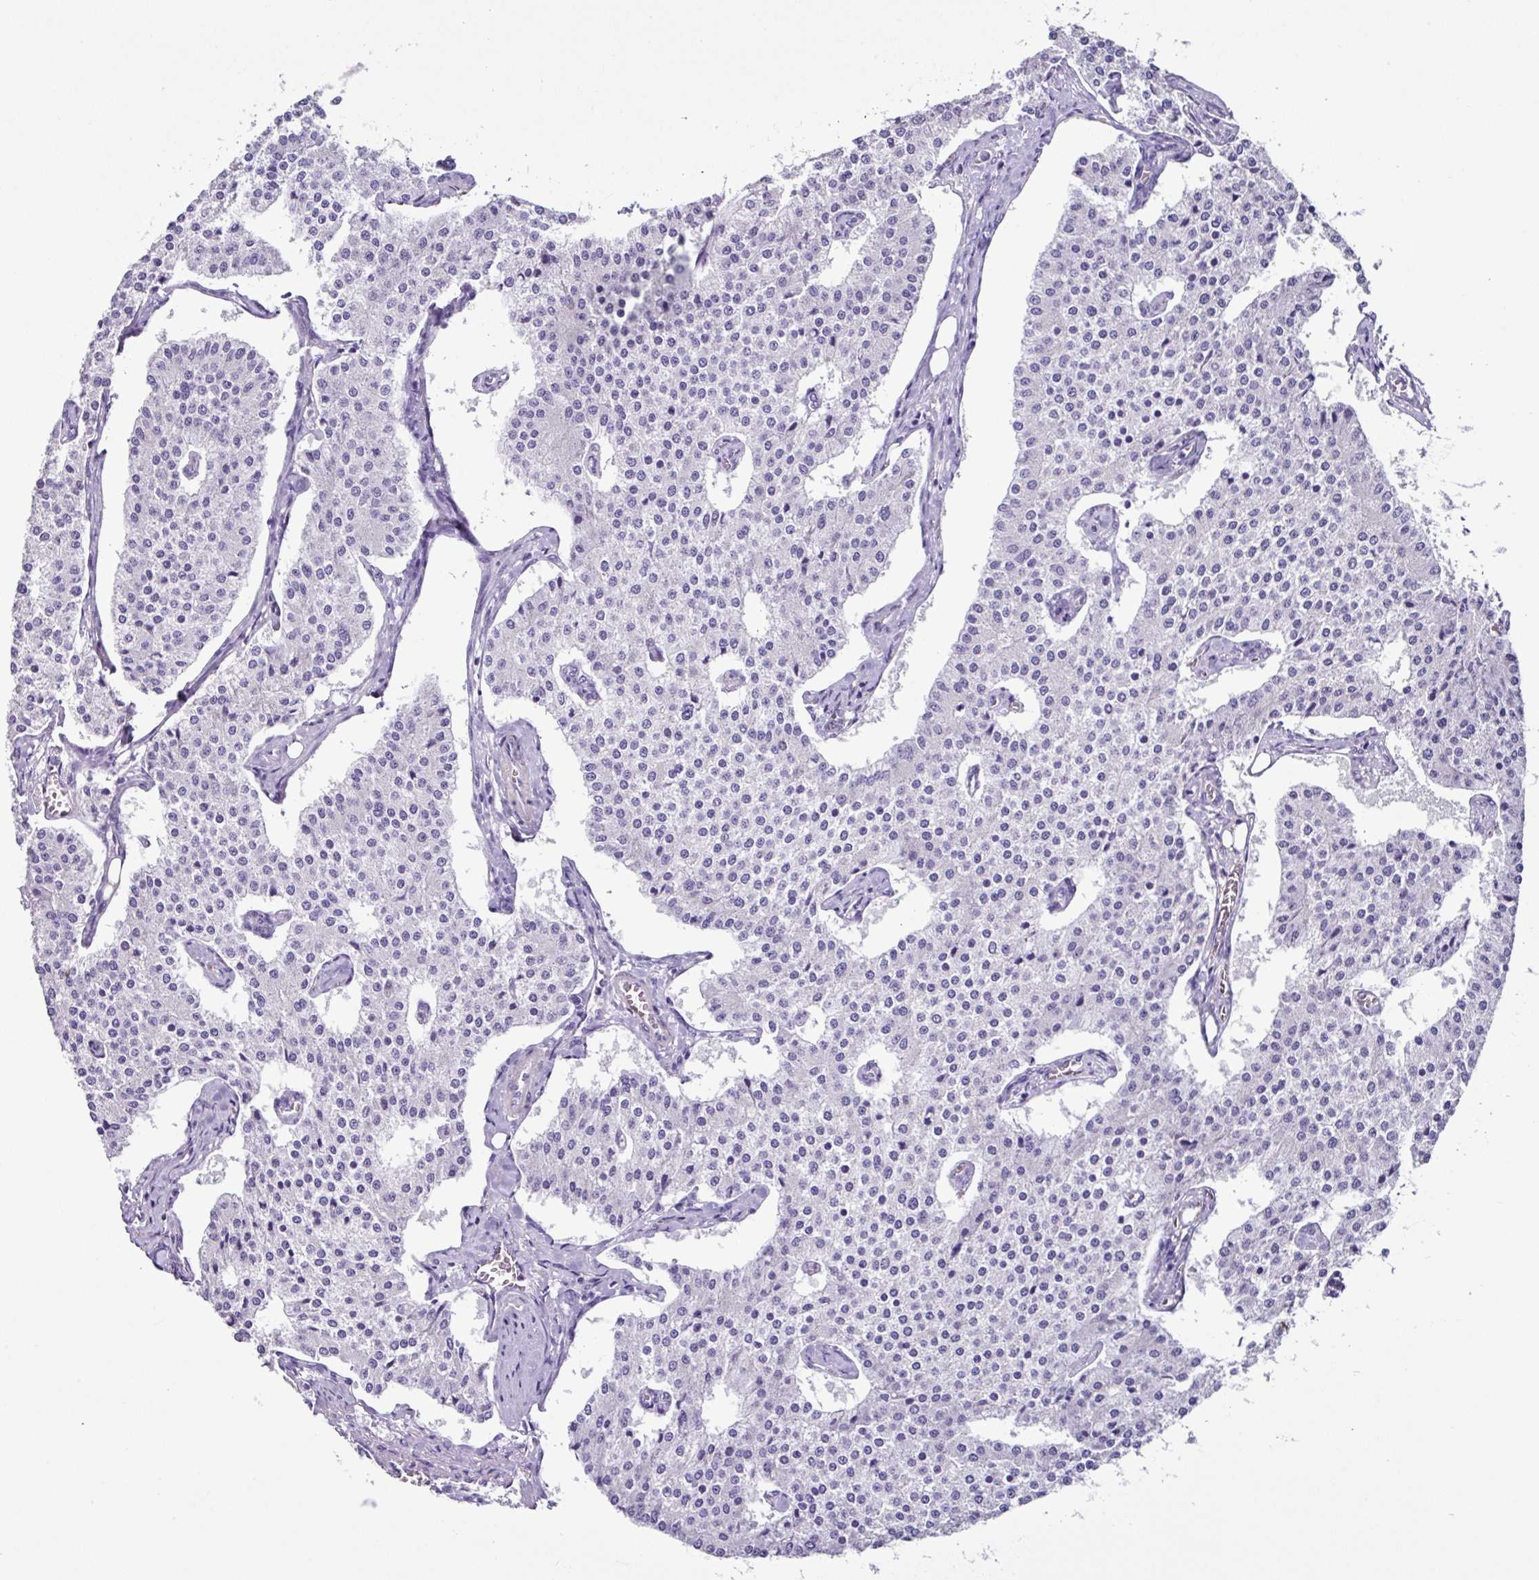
{"staining": {"intensity": "negative", "quantity": "none", "location": "none"}, "tissue": "carcinoid", "cell_type": "Tumor cells", "image_type": "cancer", "snomed": [{"axis": "morphology", "description": "Carcinoid, malignant, NOS"}, {"axis": "topography", "description": "Colon"}], "caption": "This is an immunohistochemistry (IHC) image of malignant carcinoid. There is no staining in tumor cells.", "gene": "OTX1", "patient": {"sex": "female", "age": 52}}